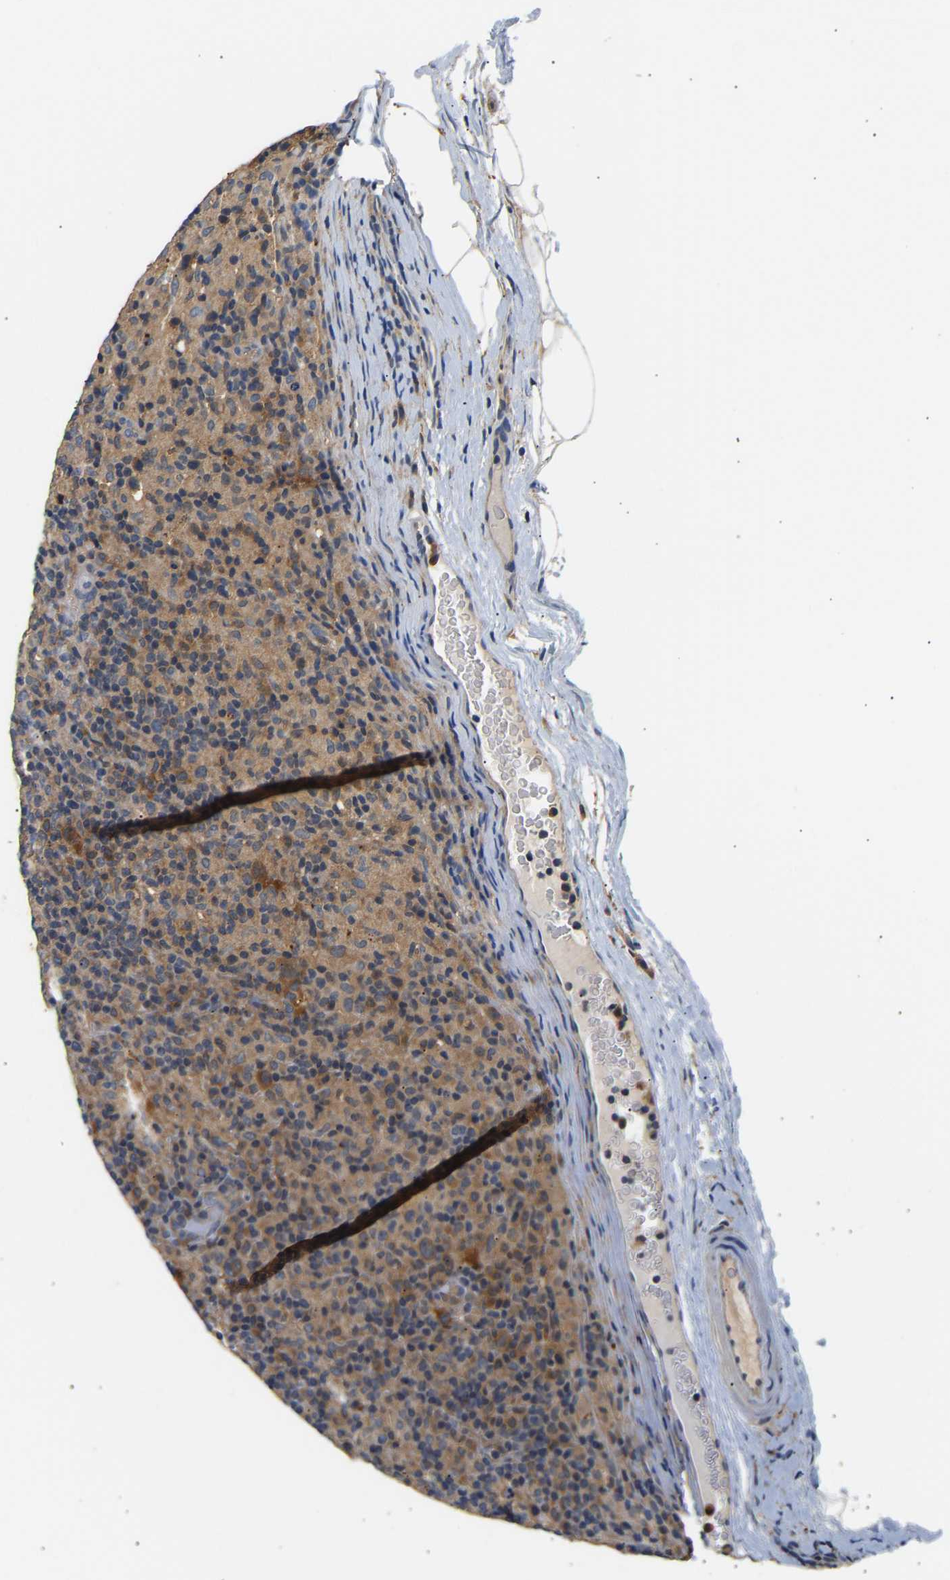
{"staining": {"intensity": "moderate", "quantity": "25%-75%", "location": "cytoplasmic/membranous"}, "tissue": "lymphoma", "cell_type": "Tumor cells", "image_type": "cancer", "snomed": [{"axis": "morphology", "description": "Hodgkin's disease, NOS"}, {"axis": "topography", "description": "Lymph node"}], "caption": "The image exhibits staining of Hodgkin's disease, revealing moderate cytoplasmic/membranous protein expression (brown color) within tumor cells. (IHC, brightfield microscopy, high magnification).", "gene": "PPID", "patient": {"sex": "male", "age": 70}}